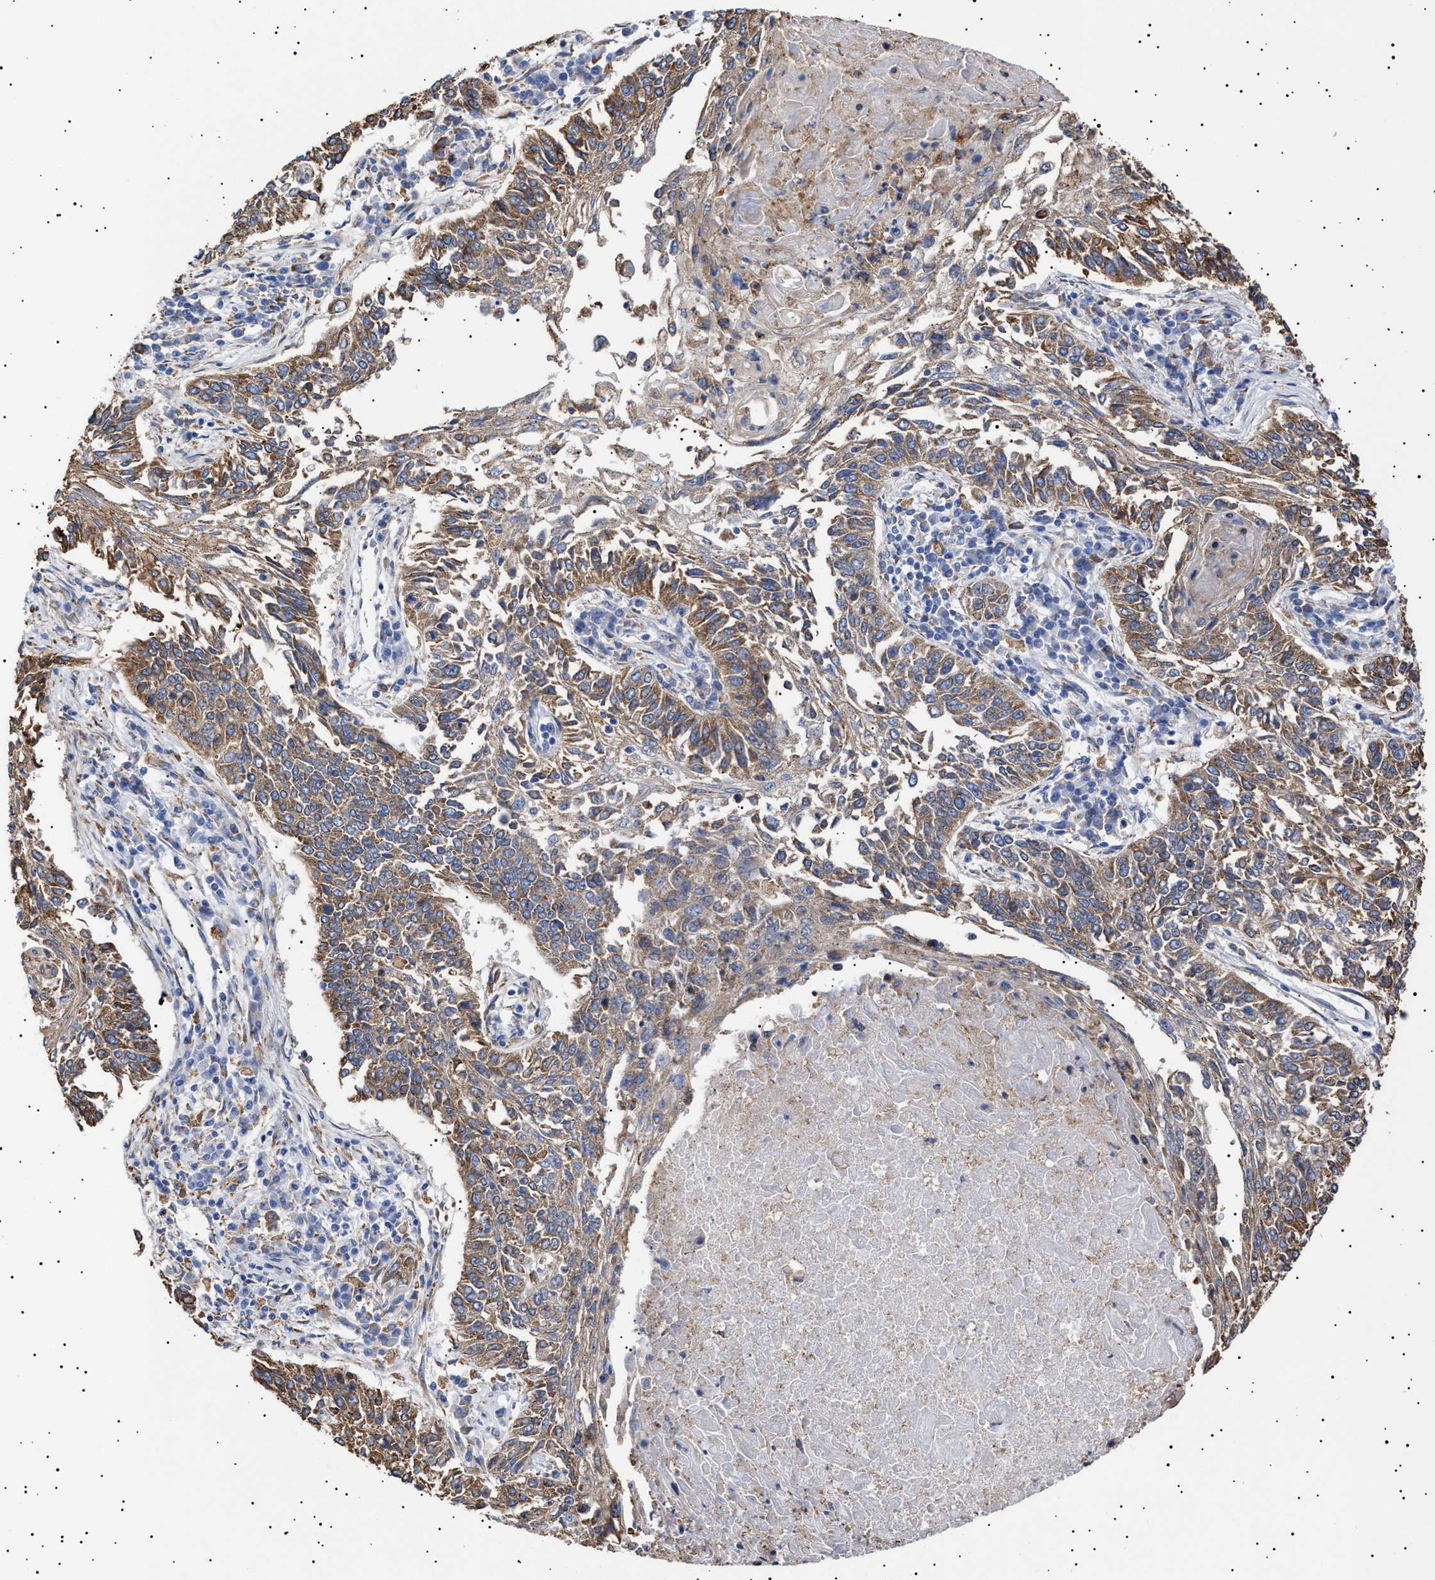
{"staining": {"intensity": "moderate", "quantity": ">75%", "location": "cytoplasmic/membranous"}, "tissue": "lung cancer", "cell_type": "Tumor cells", "image_type": "cancer", "snomed": [{"axis": "morphology", "description": "Normal tissue, NOS"}, {"axis": "morphology", "description": "Squamous cell carcinoma, NOS"}, {"axis": "topography", "description": "Cartilage tissue"}, {"axis": "topography", "description": "Bronchus"}, {"axis": "topography", "description": "Lung"}], "caption": "DAB immunohistochemical staining of human lung cancer displays moderate cytoplasmic/membranous protein staining in approximately >75% of tumor cells.", "gene": "ERCC6L2", "patient": {"sex": "female", "age": 49}}